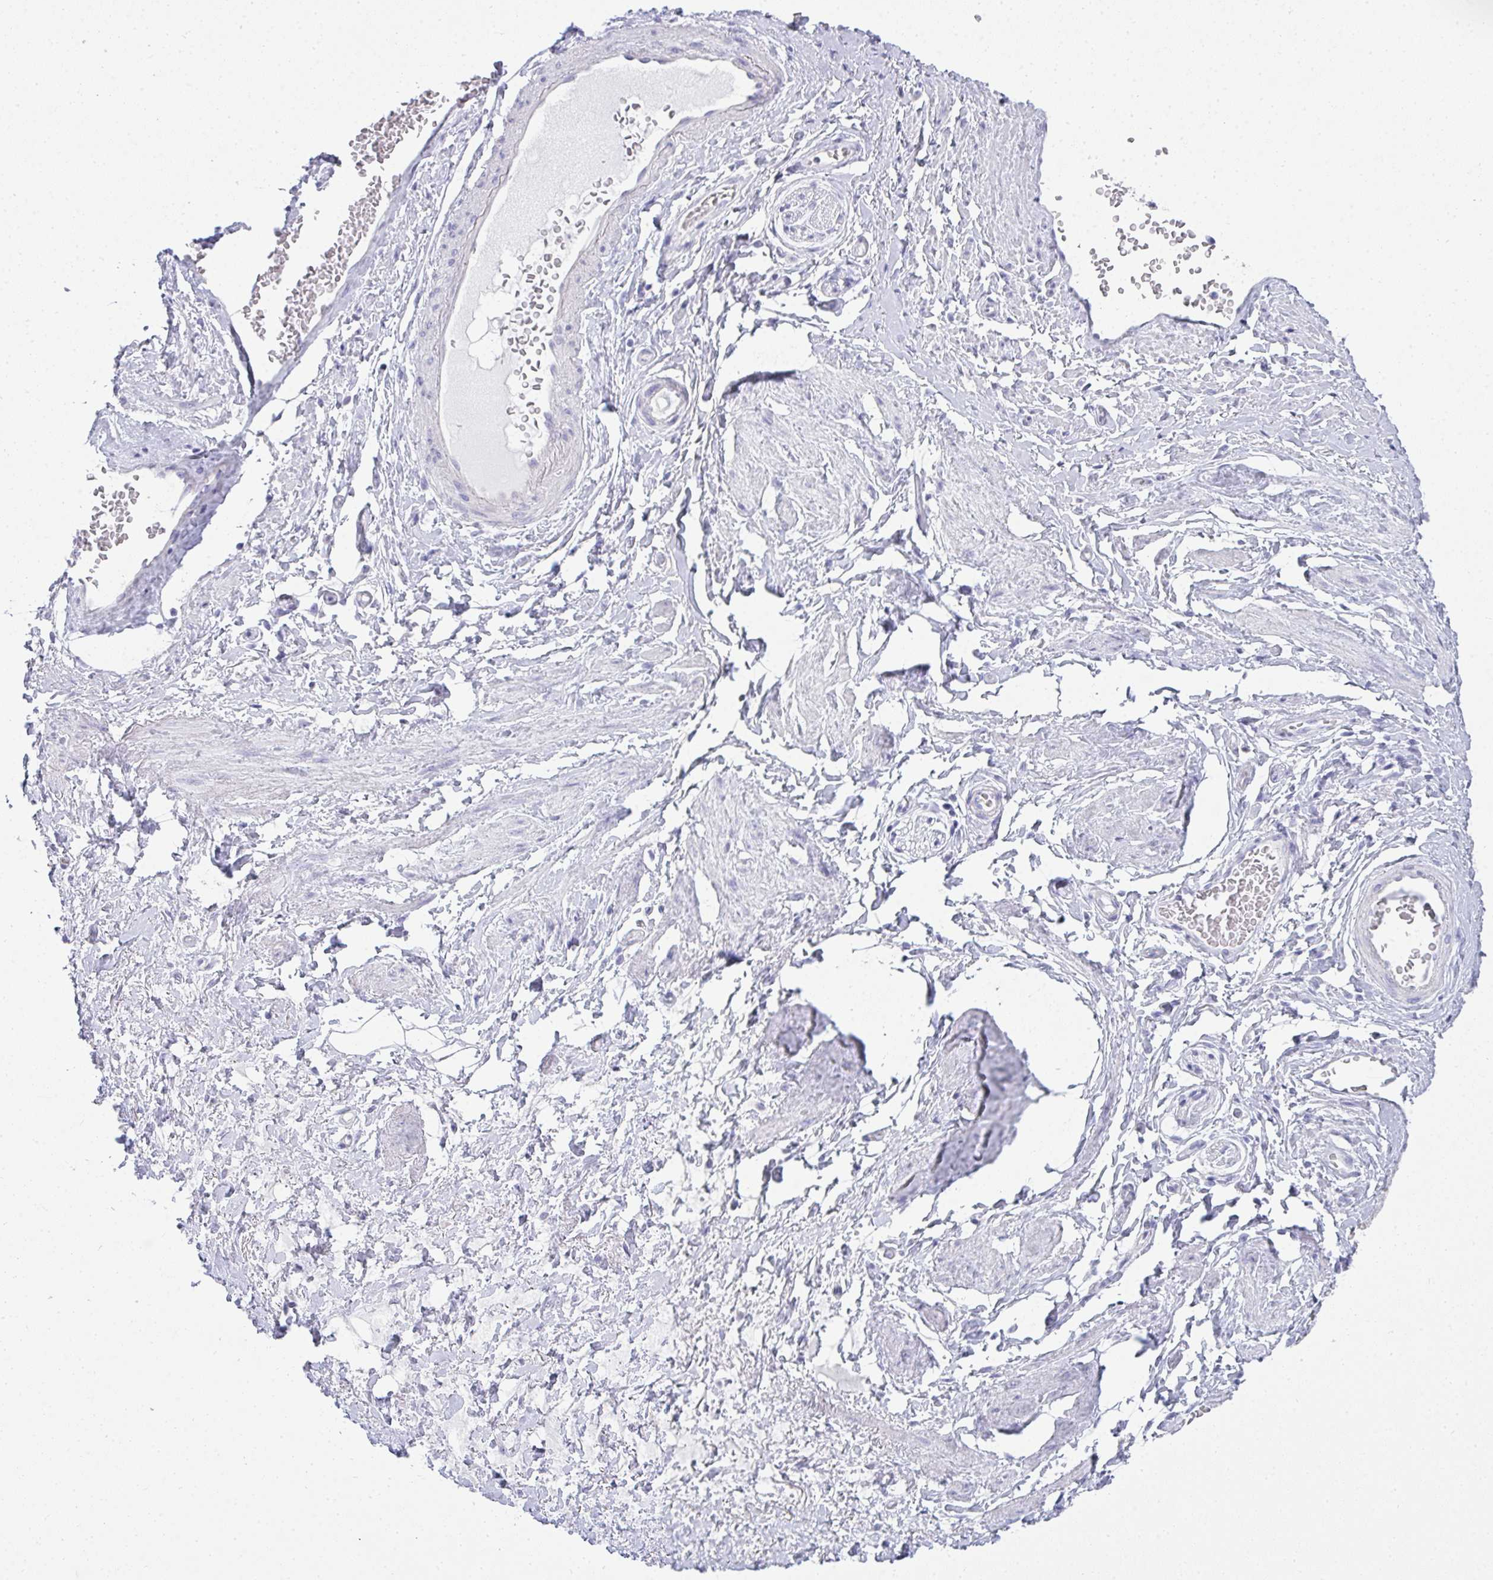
{"staining": {"intensity": "negative", "quantity": "none", "location": "none"}, "tissue": "adipose tissue", "cell_type": "Adipocytes", "image_type": "normal", "snomed": [{"axis": "morphology", "description": "Normal tissue, NOS"}, {"axis": "topography", "description": "Vagina"}, {"axis": "topography", "description": "Peripheral nerve tissue"}], "caption": "IHC of benign human adipose tissue displays no expression in adipocytes.", "gene": "GSDMB", "patient": {"sex": "female", "age": 71}}